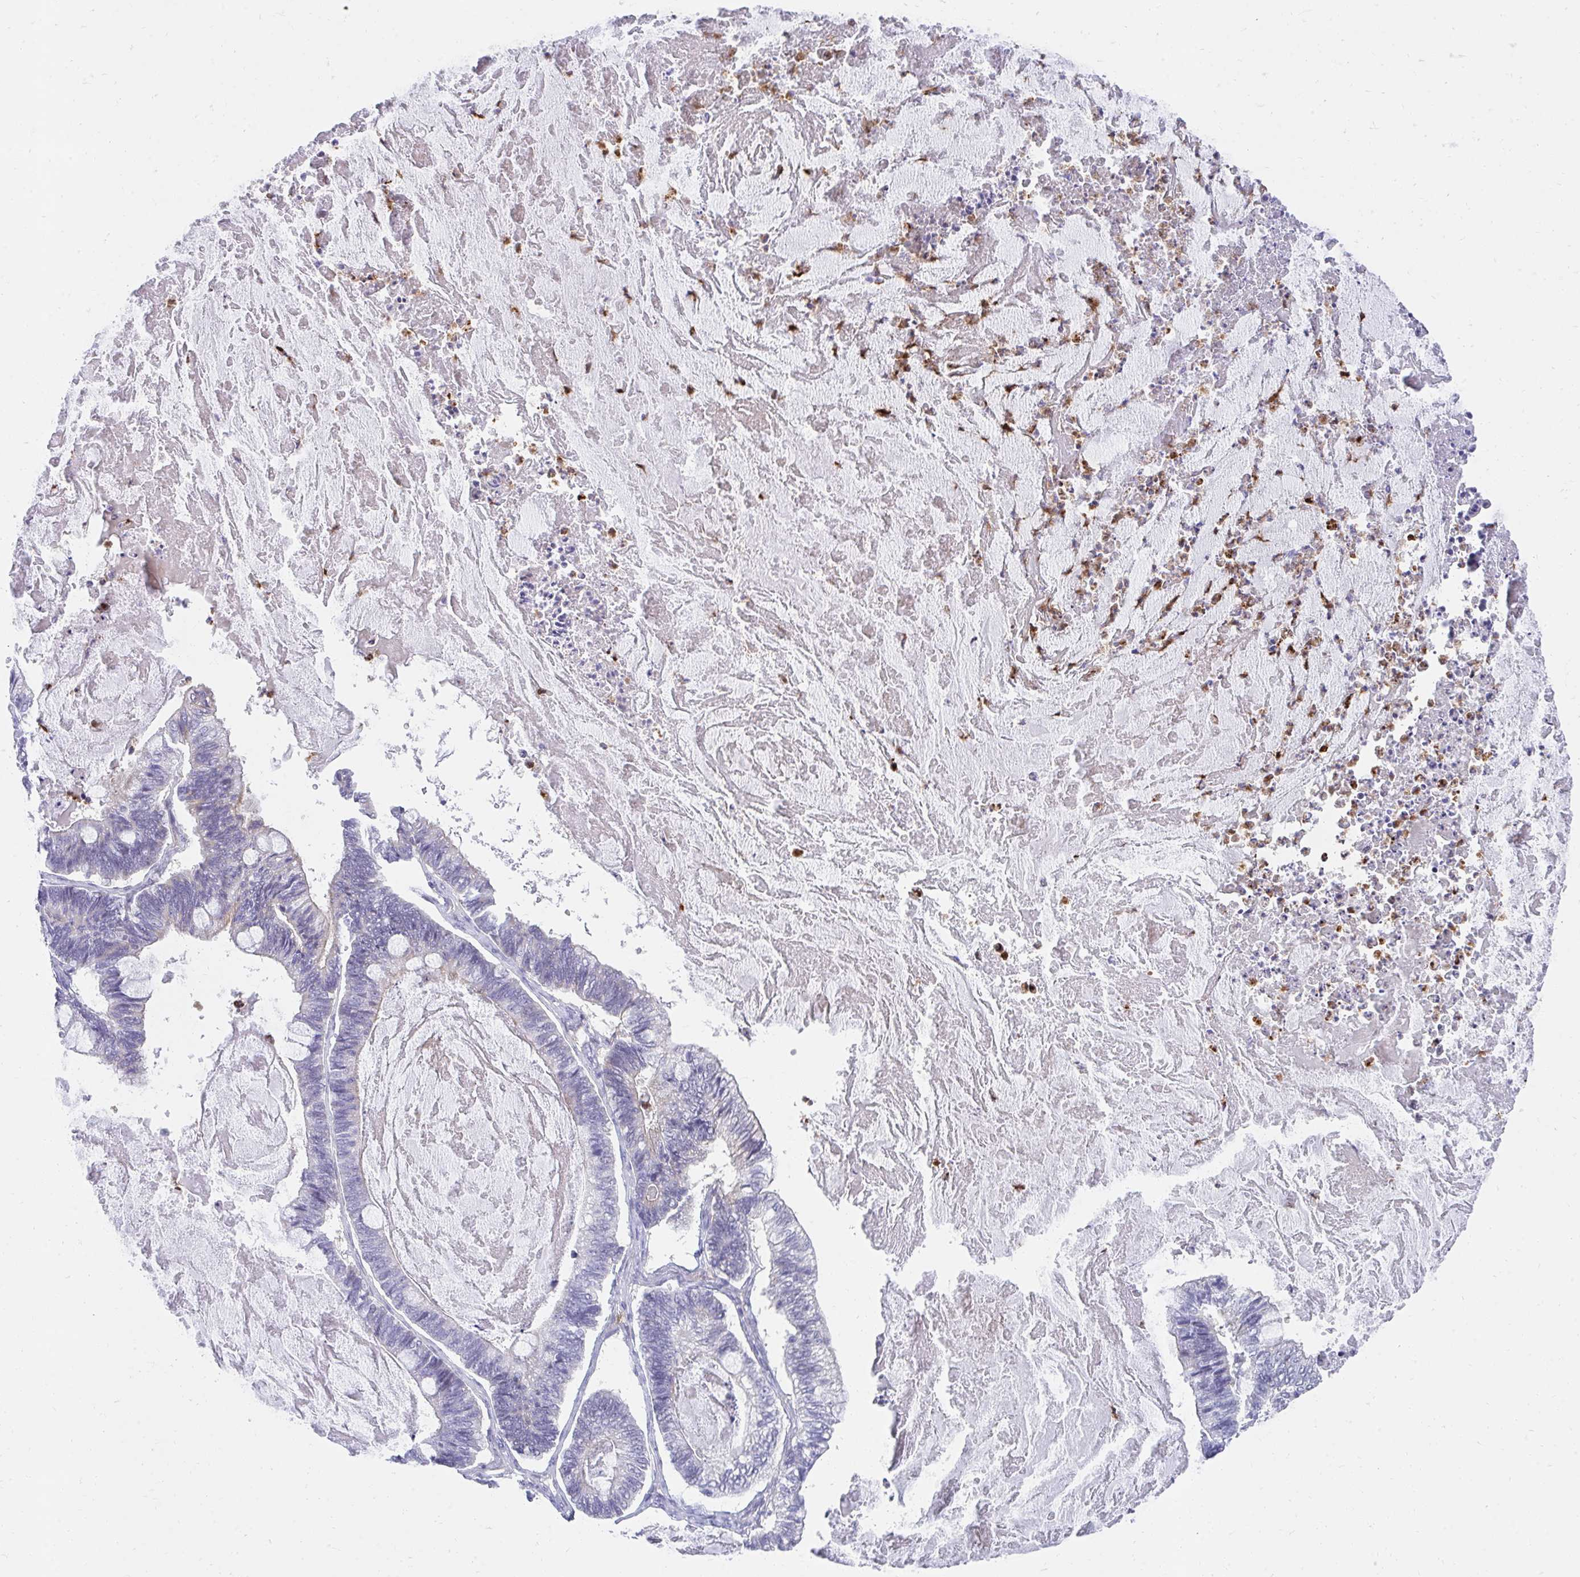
{"staining": {"intensity": "negative", "quantity": "none", "location": "none"}, "tissue": "ovarian cancer", "cell_type": "Tumor cells", "image_type": "cancer", "snomed": [{"axis": "morphology", "description": "Cystadenocarcinoma, mucinous, NOS"}, {"axis": "topography", "description": "Ovary"}], "caption": "Tumor cells show no significant protein positivity in mucinous cystadenocarcinoma (ovarian). (Immunohistochemistry, brightfield microscopy, high magnification).", "gene": "CSTB", "patient": {"sex": "female", "age": 61}}